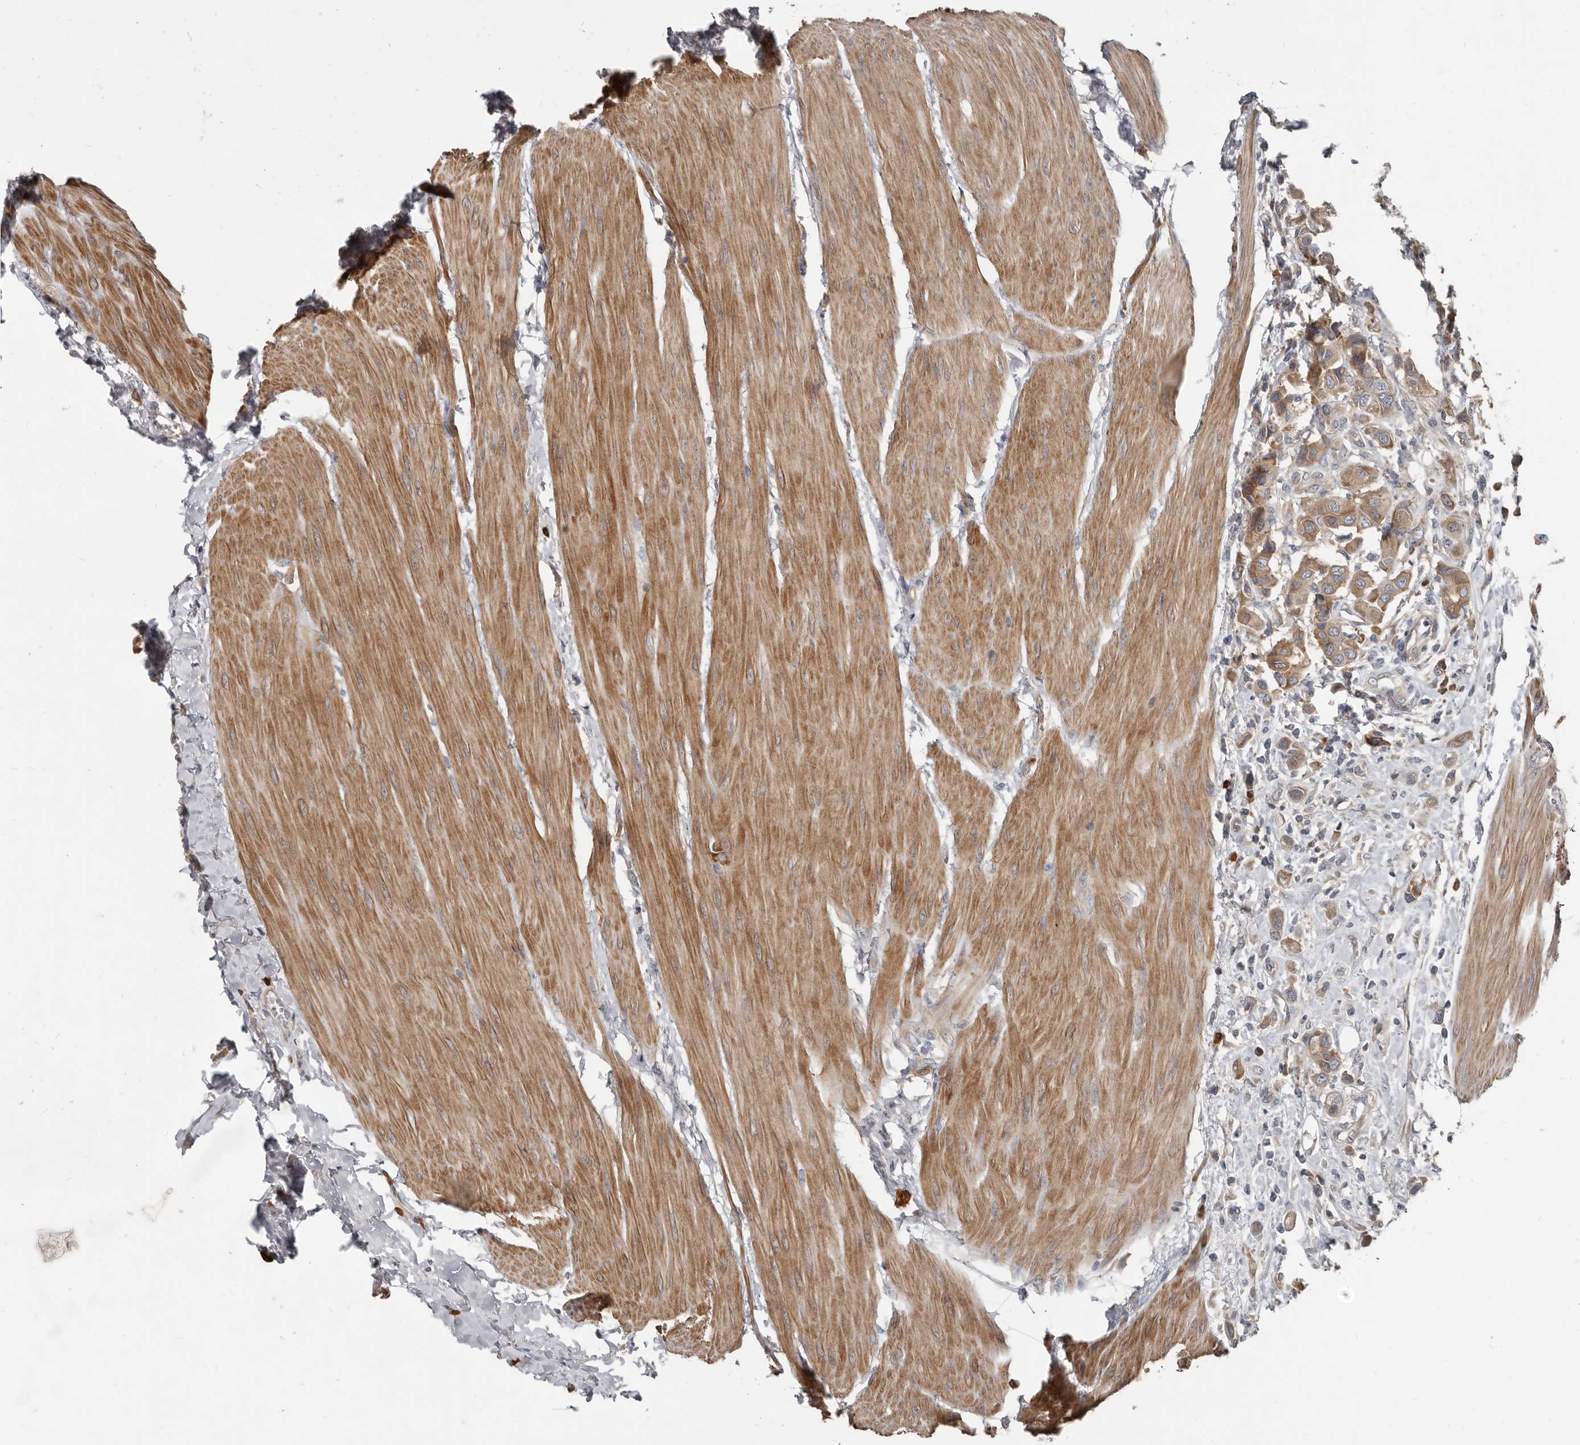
{"staining": {"intensity": "moderate", "quantity": ">75%", "location": "cytoplasmic/membranous"}, "tissue": "urothelial cancer", "cell_type": "Tumor cells", "image_type": "cancer", "snomed": [{"axis": "morphology", "description": "Urothelial carcinoma, High grade"}, {"axis": "topography", "description": "Urinary bladder"}], "caption": "Immunohistochemistry (DAB (3,3'-diaminobenzidine)) staining of human high-grade urothelial carcinoma displays moderate cytoplasmic/membranous protein positivity in approximately >75% of tumor cells.", "gene": "AKNAD1", "patient": {"sex": "male", "age": 50}}